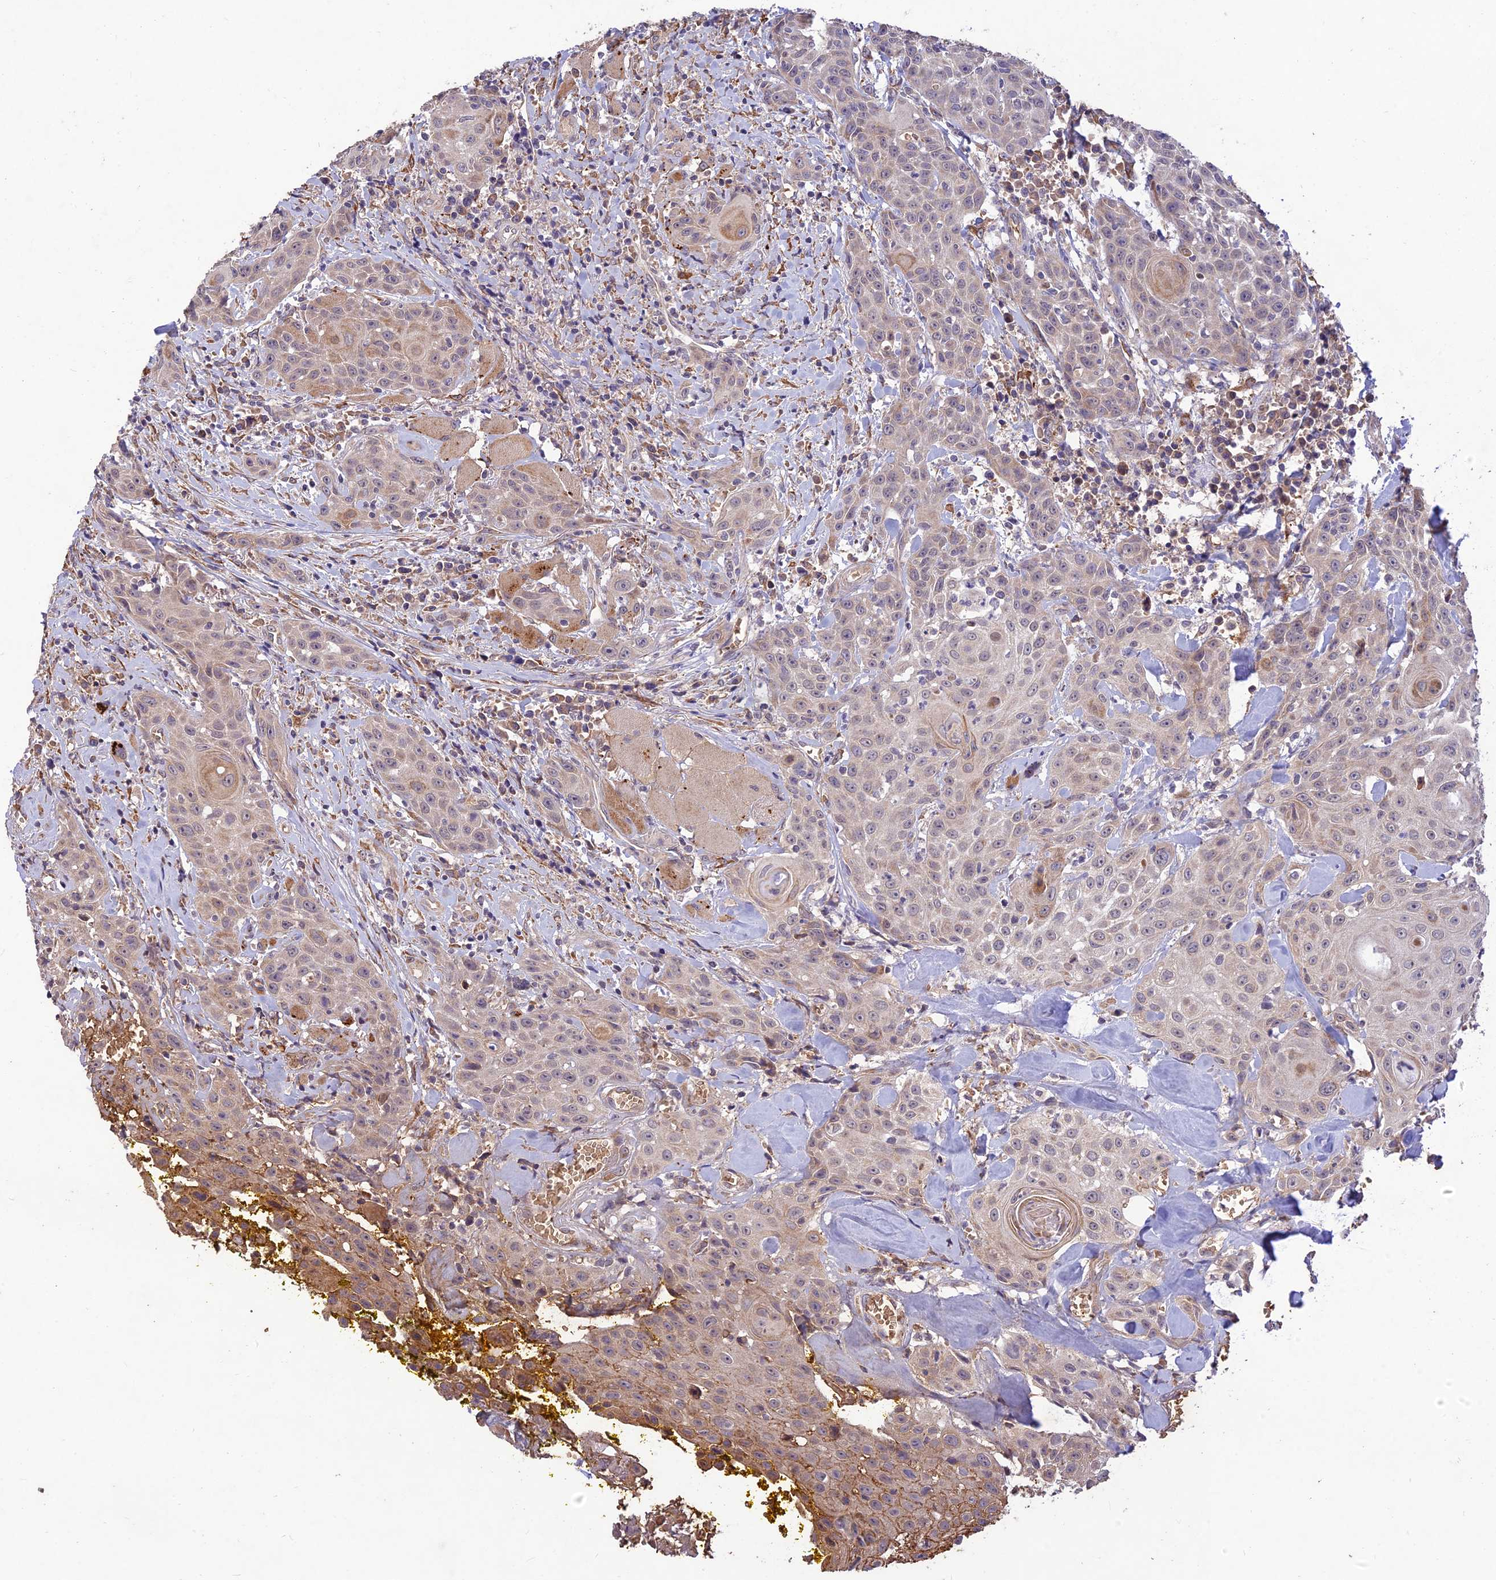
{"staining": {"intensity": "moderate", "quantity": "<25%", "location": "cytoplasmic/membranous"}, "tissue": "head and neck cancer", "cell_type": "Tumor cells", "image_type": "cancer", "snomed": [{"axis": "morphology", "description": "Squamous cell carcinoma, NOS"}, {"axis": "topography", "description": "Oral tissue"}, {"axis": "topography", "description": "Head-Neck"}], "caption": "Head and neck squamous cell carcinoma tissue exhibits moderate cytoplasmic/membranous expression in approximately <25% of tumor cells, visualized by immunohistochemistry. (Brightfield microscopy of DAB IHC at high magnification).", "gene": "PPP1R11", "patient": {"sex": "female", "age": 82}}